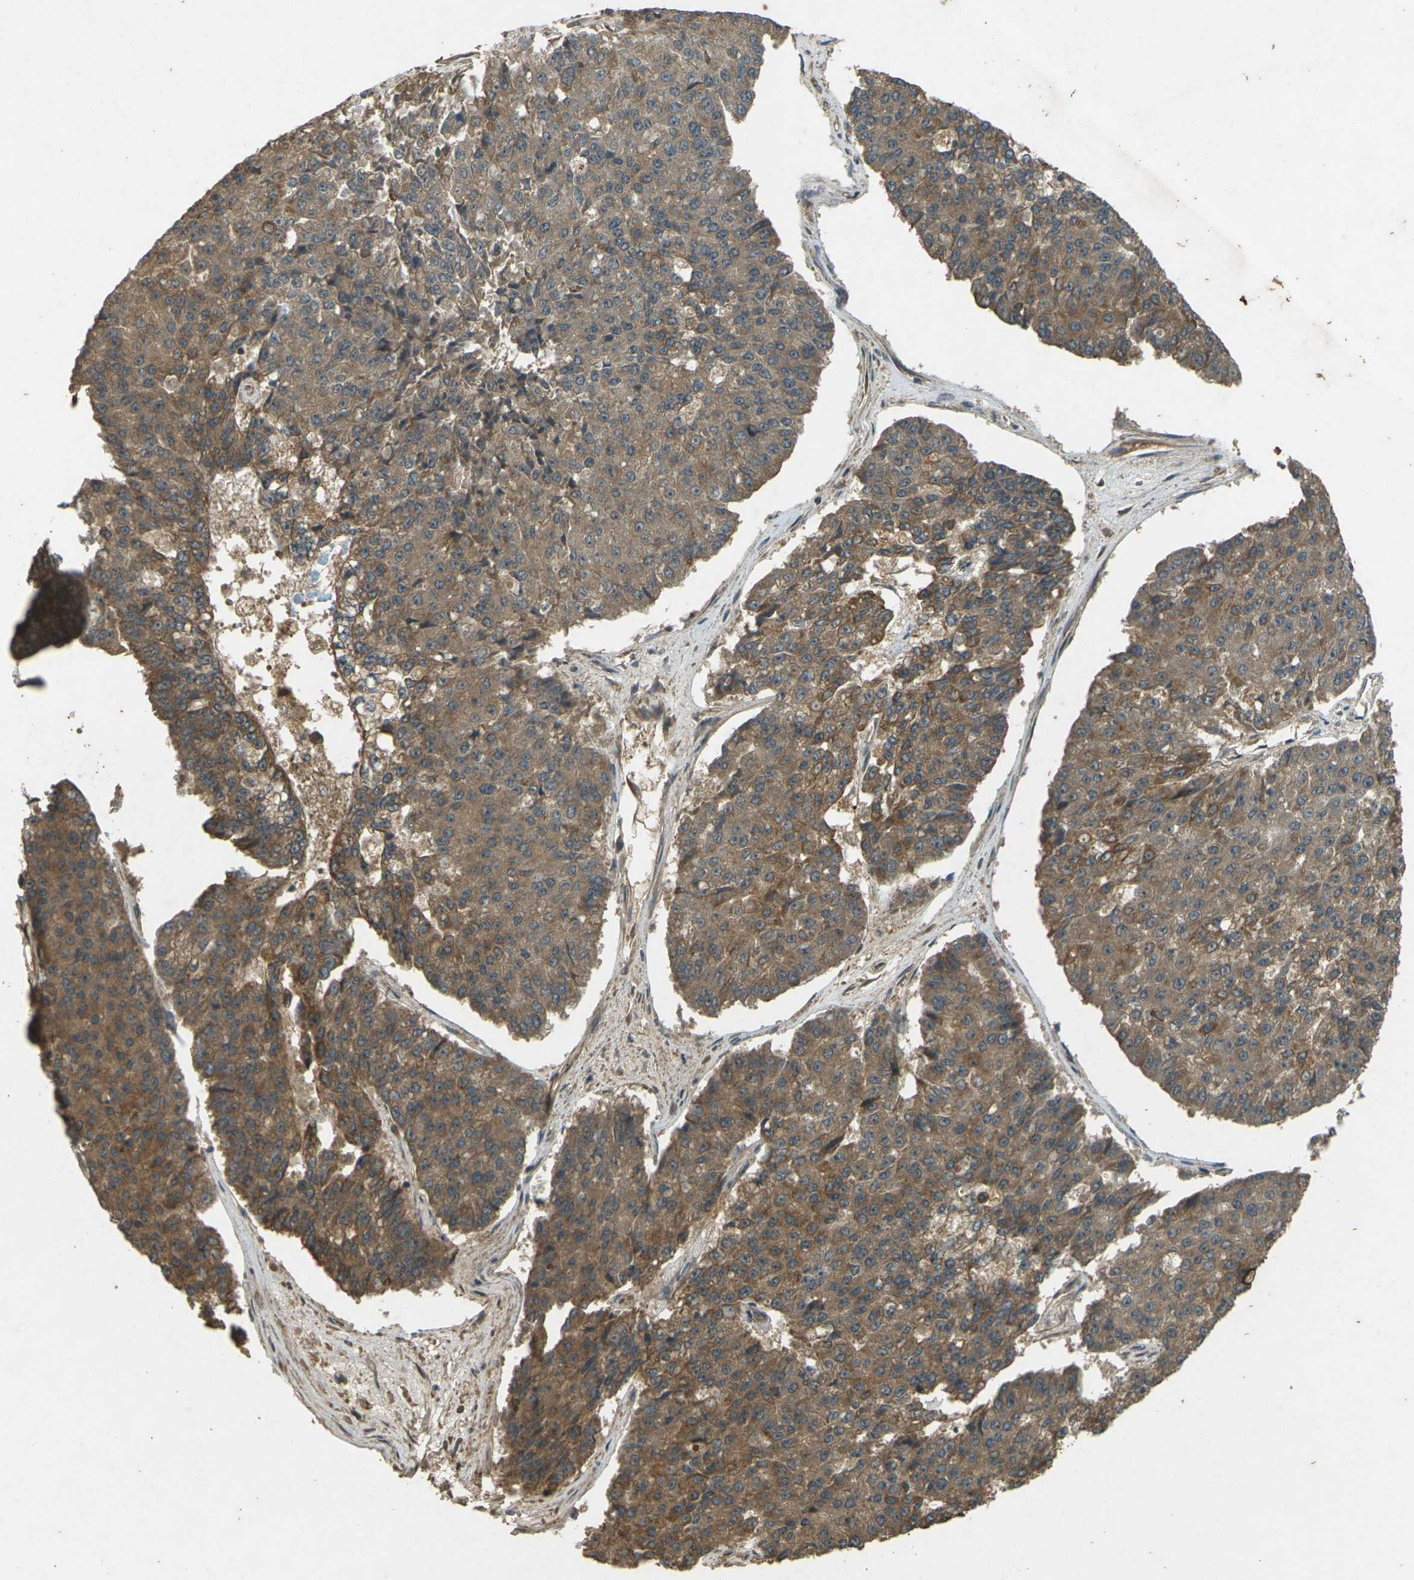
{"staining": {"intensity": "moderate", "quantity": ">75%", "location": "cytoplasmic/membranous"}, "tissue": "pancreatic cancer", "cell_type": "Tumor cells", "image_type": "cancer", "snomed": [{"axis": "morphology", "description": "Adenocarcinoma, NOS"}, {"axis": "topography", "description": "Pancreas"}], "caption": "Moderate cytoplasmic/membranous protein positivity is present in about >75% of tumor cells in pancreatic cancer.", "gene": "TAP1", "patient": {"sex": "male", "age": 50}}